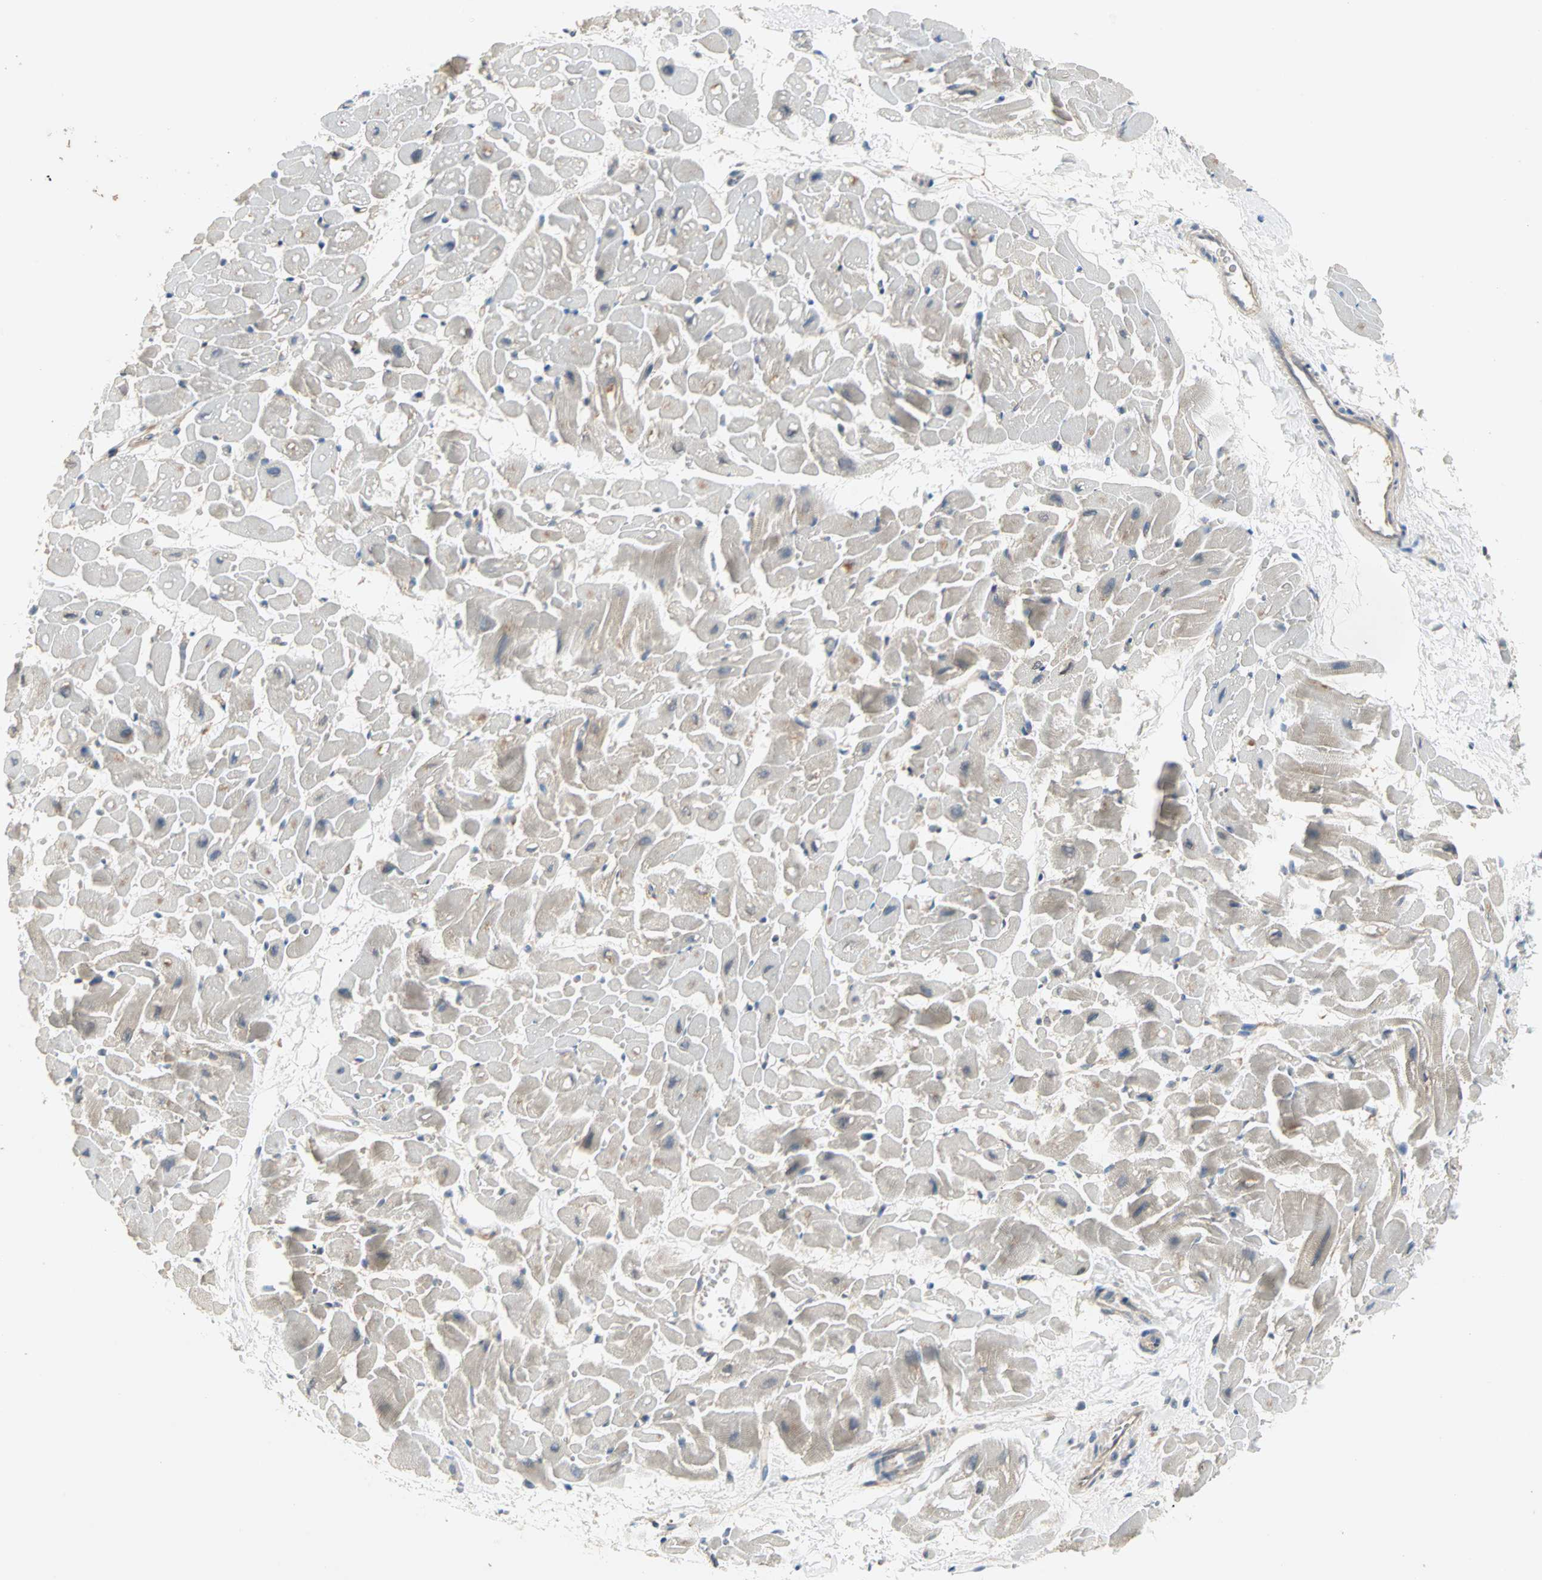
{"staining": {"intensity": "weak", "quantity": "<25%", "location": "cytoplasmic/membranous"}, "tissue": "heart muscle", "cell_type": "Cardiomyocytes", "image_type": "normal", "snomed": [{"axis": "morphology", "description": "Normal tissue, NOS"}, {"axis": "topography", "description": "Heart"}], "caption": "Immunohistochemistry (IHC) histopathology image of normal heart muscle stained for a protein (brown), which displays no expression in cardiomyocytes. Nuclei are stained in blue.", "gene": "PDE8A", "patient": {"sex": "male", "age": 45}}